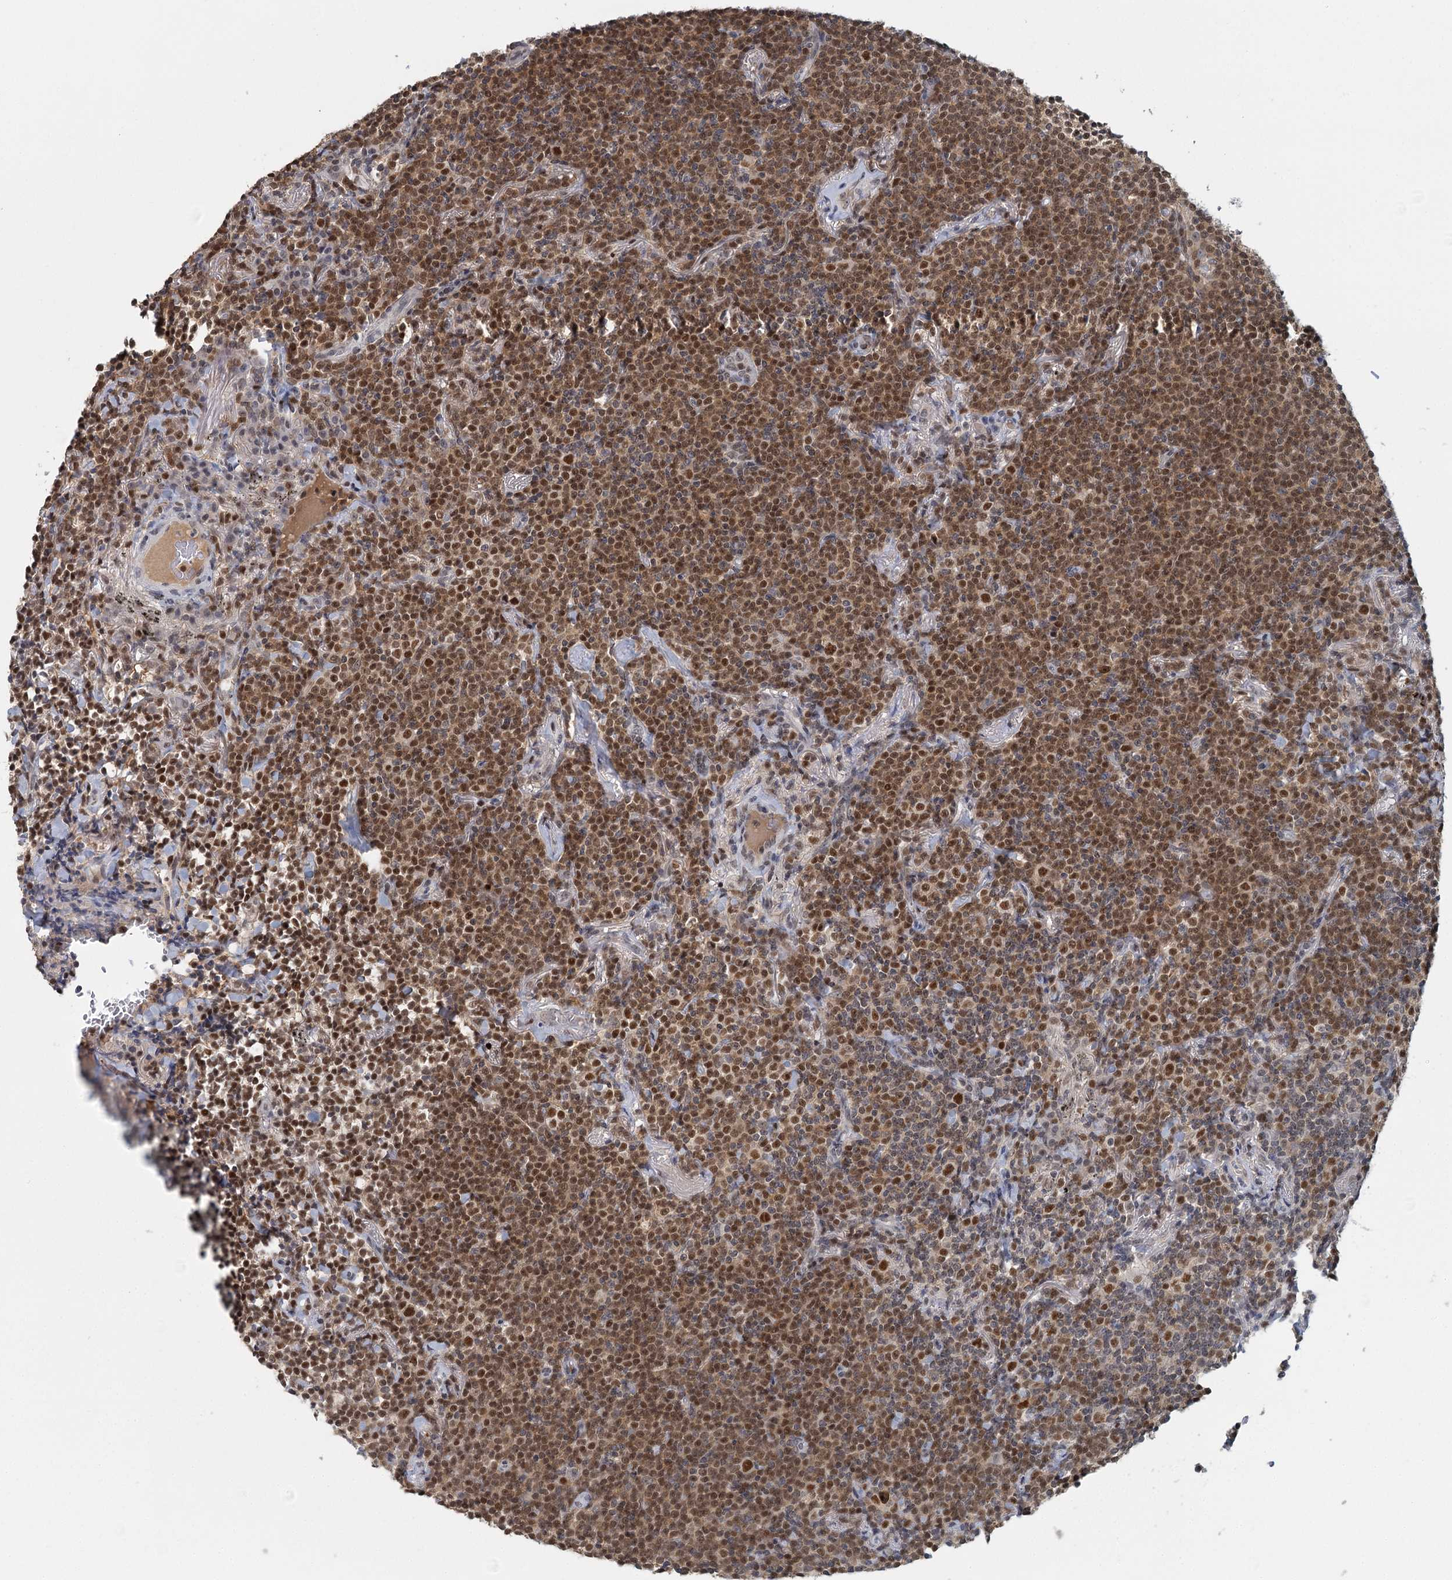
{"staining": {"intensity": "strong", "quantity": ">75%", "location": "nuclear"}, "tissue": "lymphoma", "cell_type": "Tumor cells", "image_type": "cancer", "snomed": [{"axis": "morphology", "description": "Malignant lymphoma, non-Hodgkin's type, Low grade"}, {"axis": "topography", "description": "Lung"}], "caption": "Protein expression by immunohistochemistry reveals strong nuclear staining in about >75% of tumor cells in low-grade malignant lymphoma, non-Hodgkin's type.", "gene": "GPATCH11", "patient": {"sex": "female", "age": 71}}